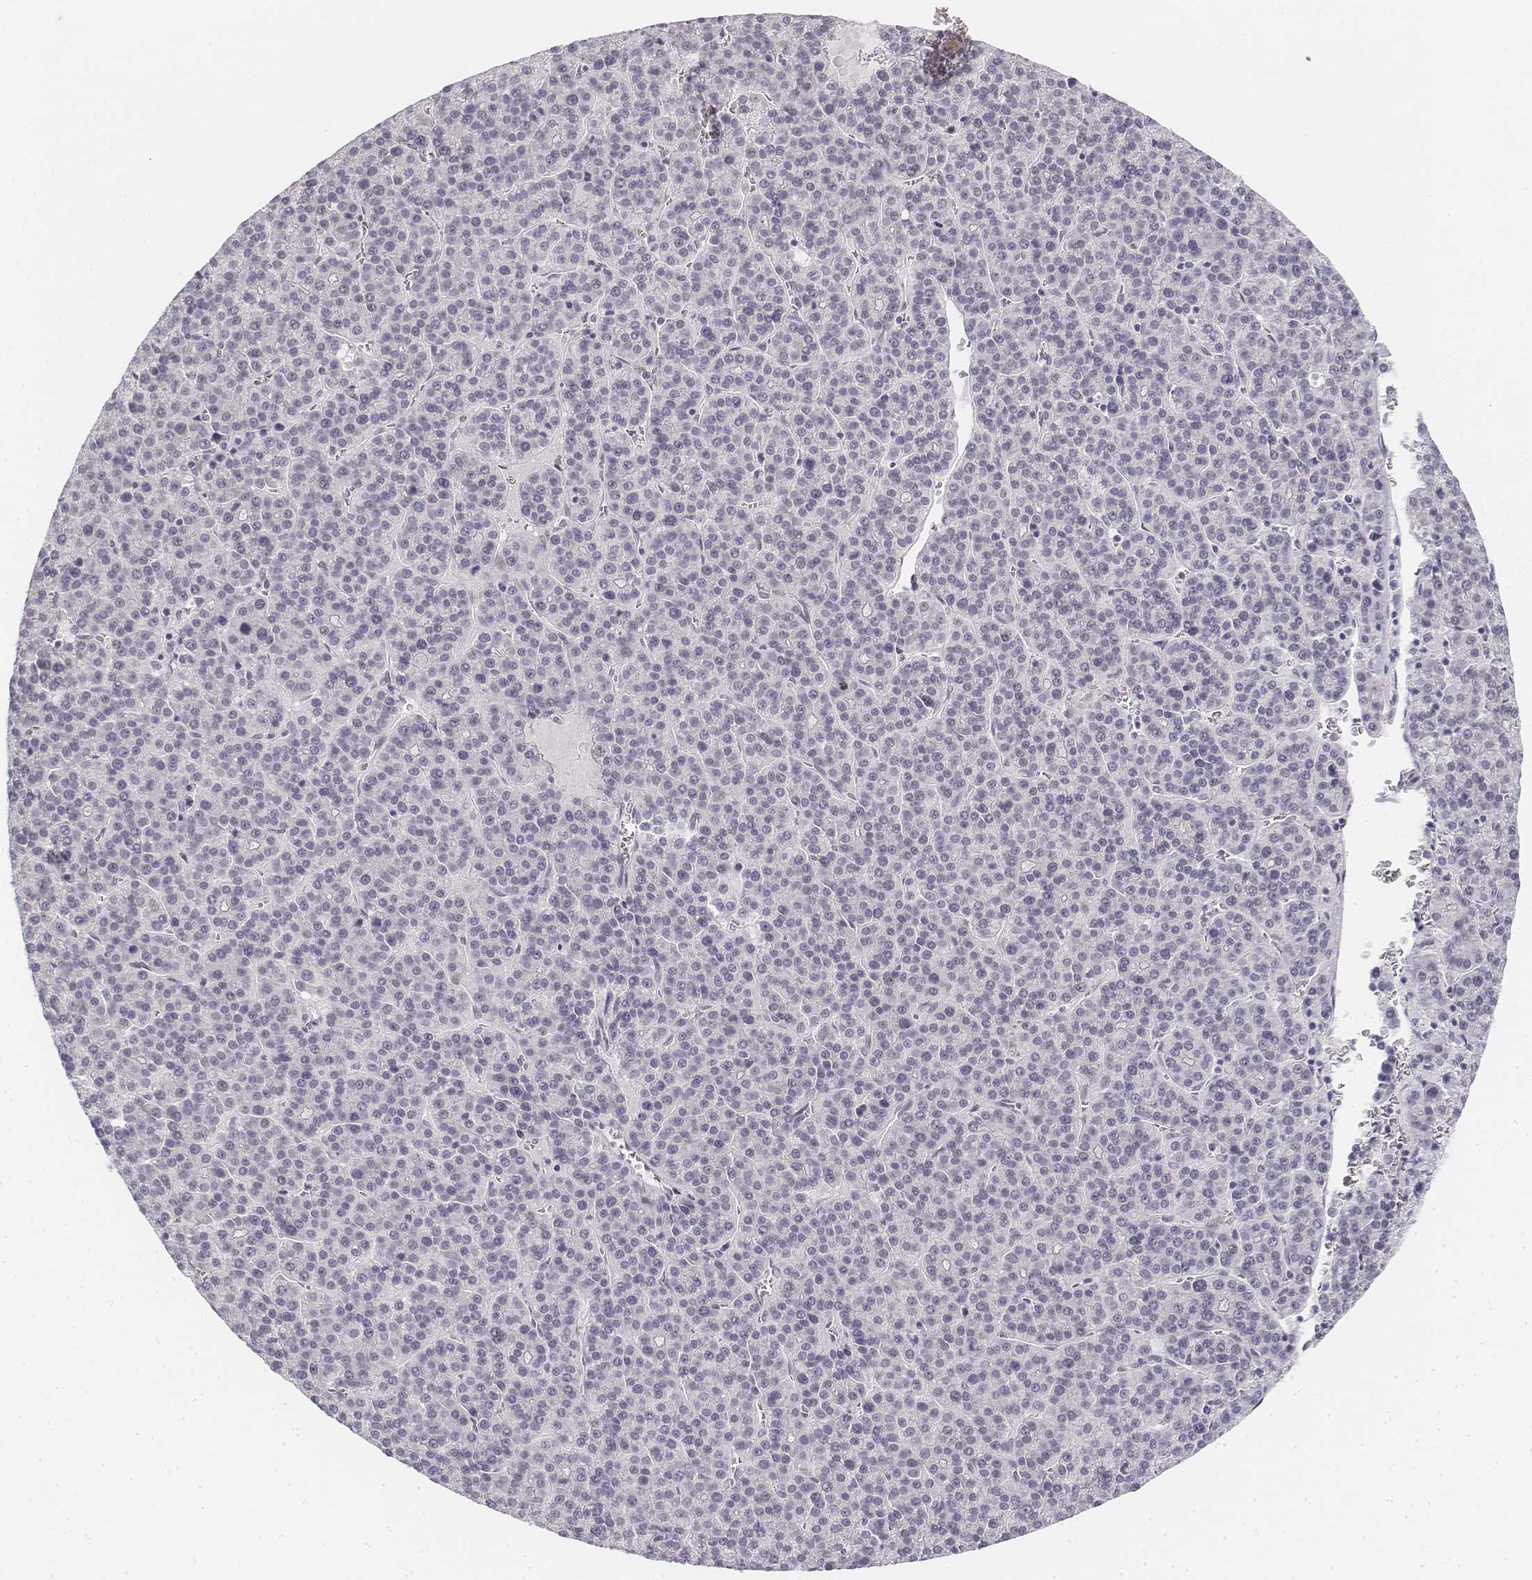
{"staining": {"intensity": "negative", "quantity": "none", "location": "none"}, "tissue": "liver cancer", "cell_type": "Tumor cells", "image_type": "cancer", "snomed": [{"axis": "morphology", "description": "Carcinoma, Hepatocellular, NOS"}, {"axis": "topography", "description": "Liver"}], "caption": "This is an immunohistochemistry (IHC) image of hepatocellular carcinoma (liver). There is no staining in tumor cells.", "gene": "KRTAP2-1", "patient": {"sex": "female", "age": 58}}